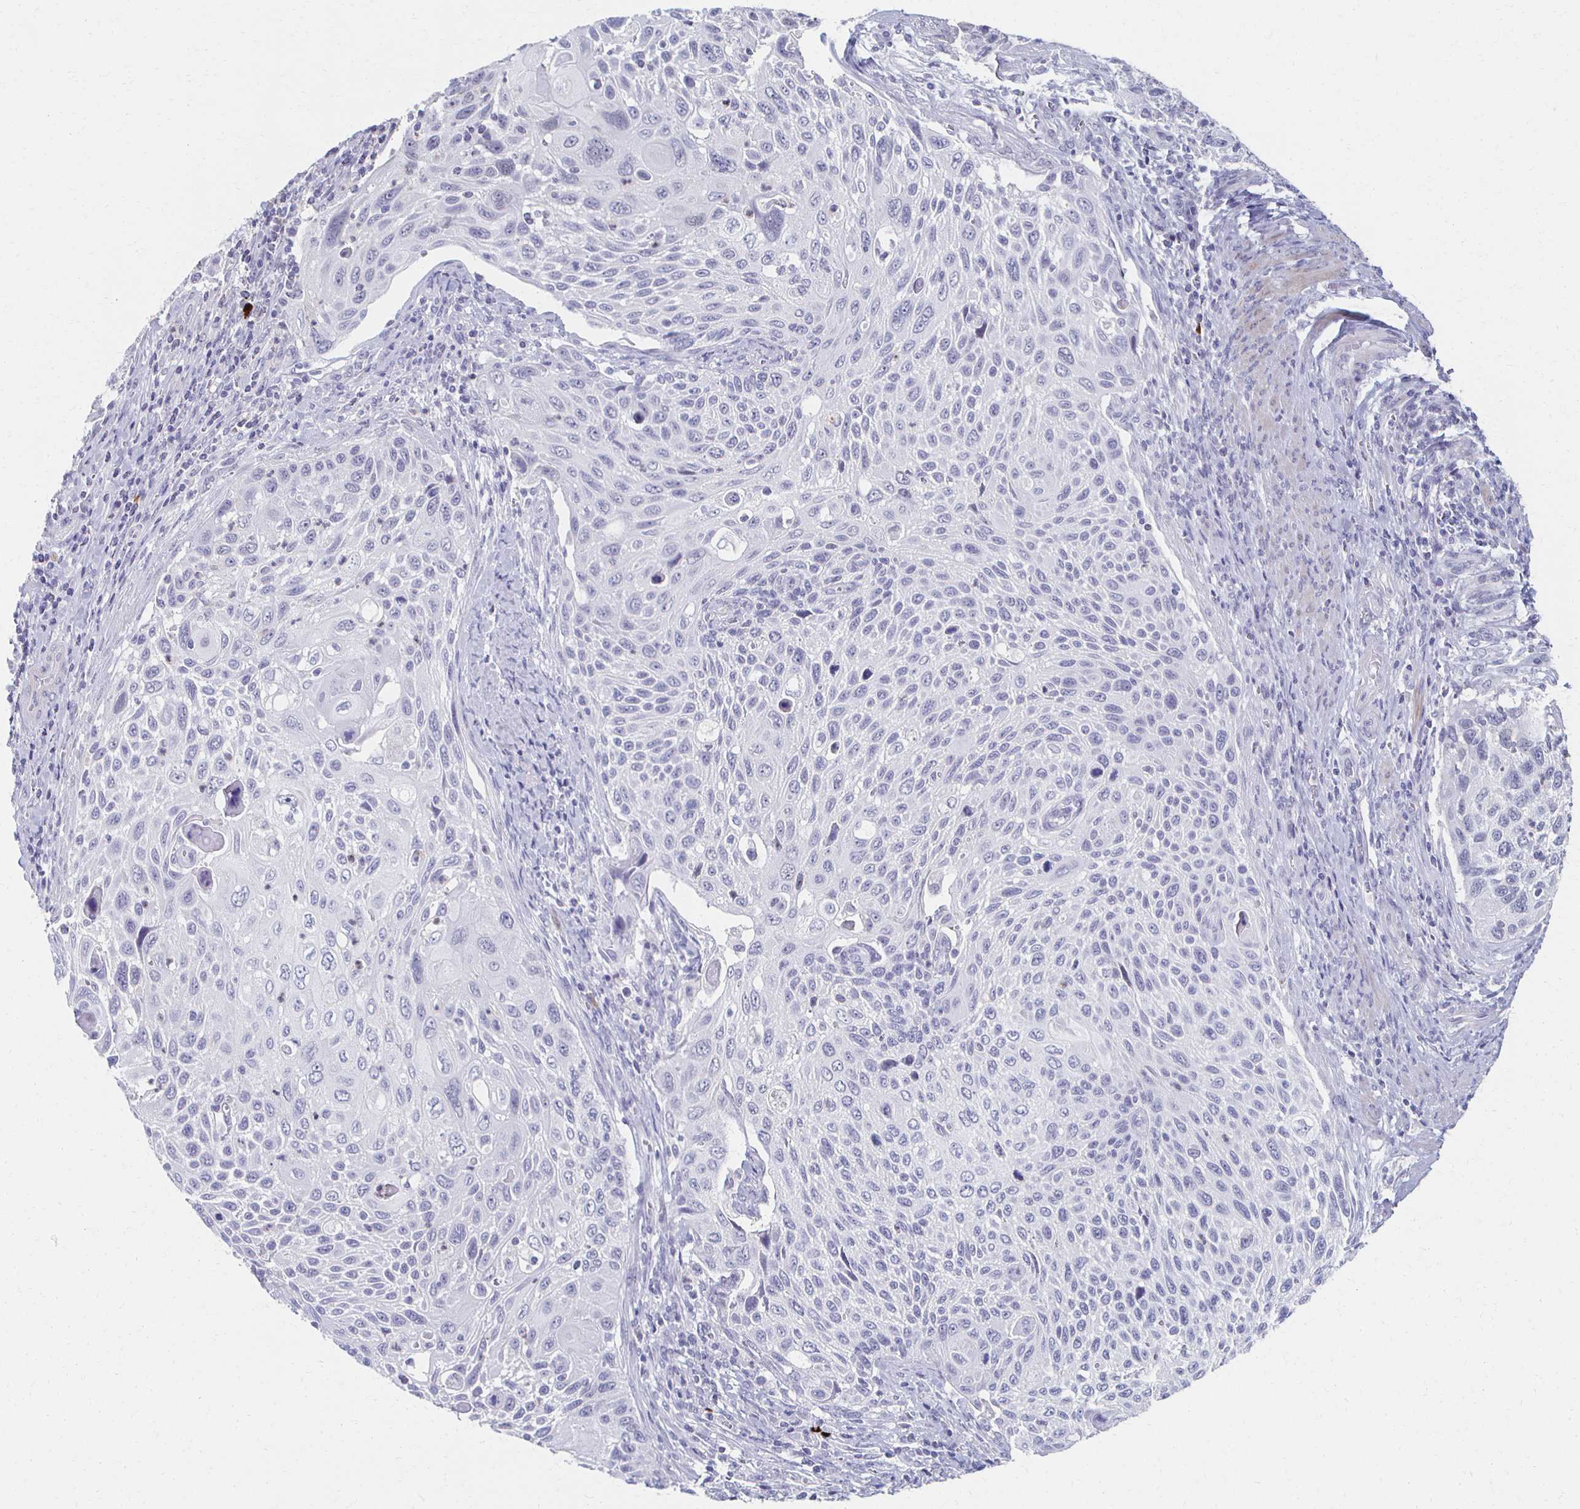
{"staining": {"intensity": "negative", "quantity": "none", "location": "none"}, "tissue": "cervical cancer", "cell_type": "Tumor cells", "image_type": "cancer", "snomed": [{"axis": "morphology", "description": "Squamous cell carcinoma, NOS"}, {"axis": "topography", "description": "Cervix"}], "caption": "An IHC micrograph of cervical squamous cell carcinoma is shown. There is no staining in tumor cells of cervical squamous cell carcinoma. (Brightfield microscopy of DAB IHC at high magnification).", "gene": "CXCR2", "patient": {"sex": "female", "age": 70}}